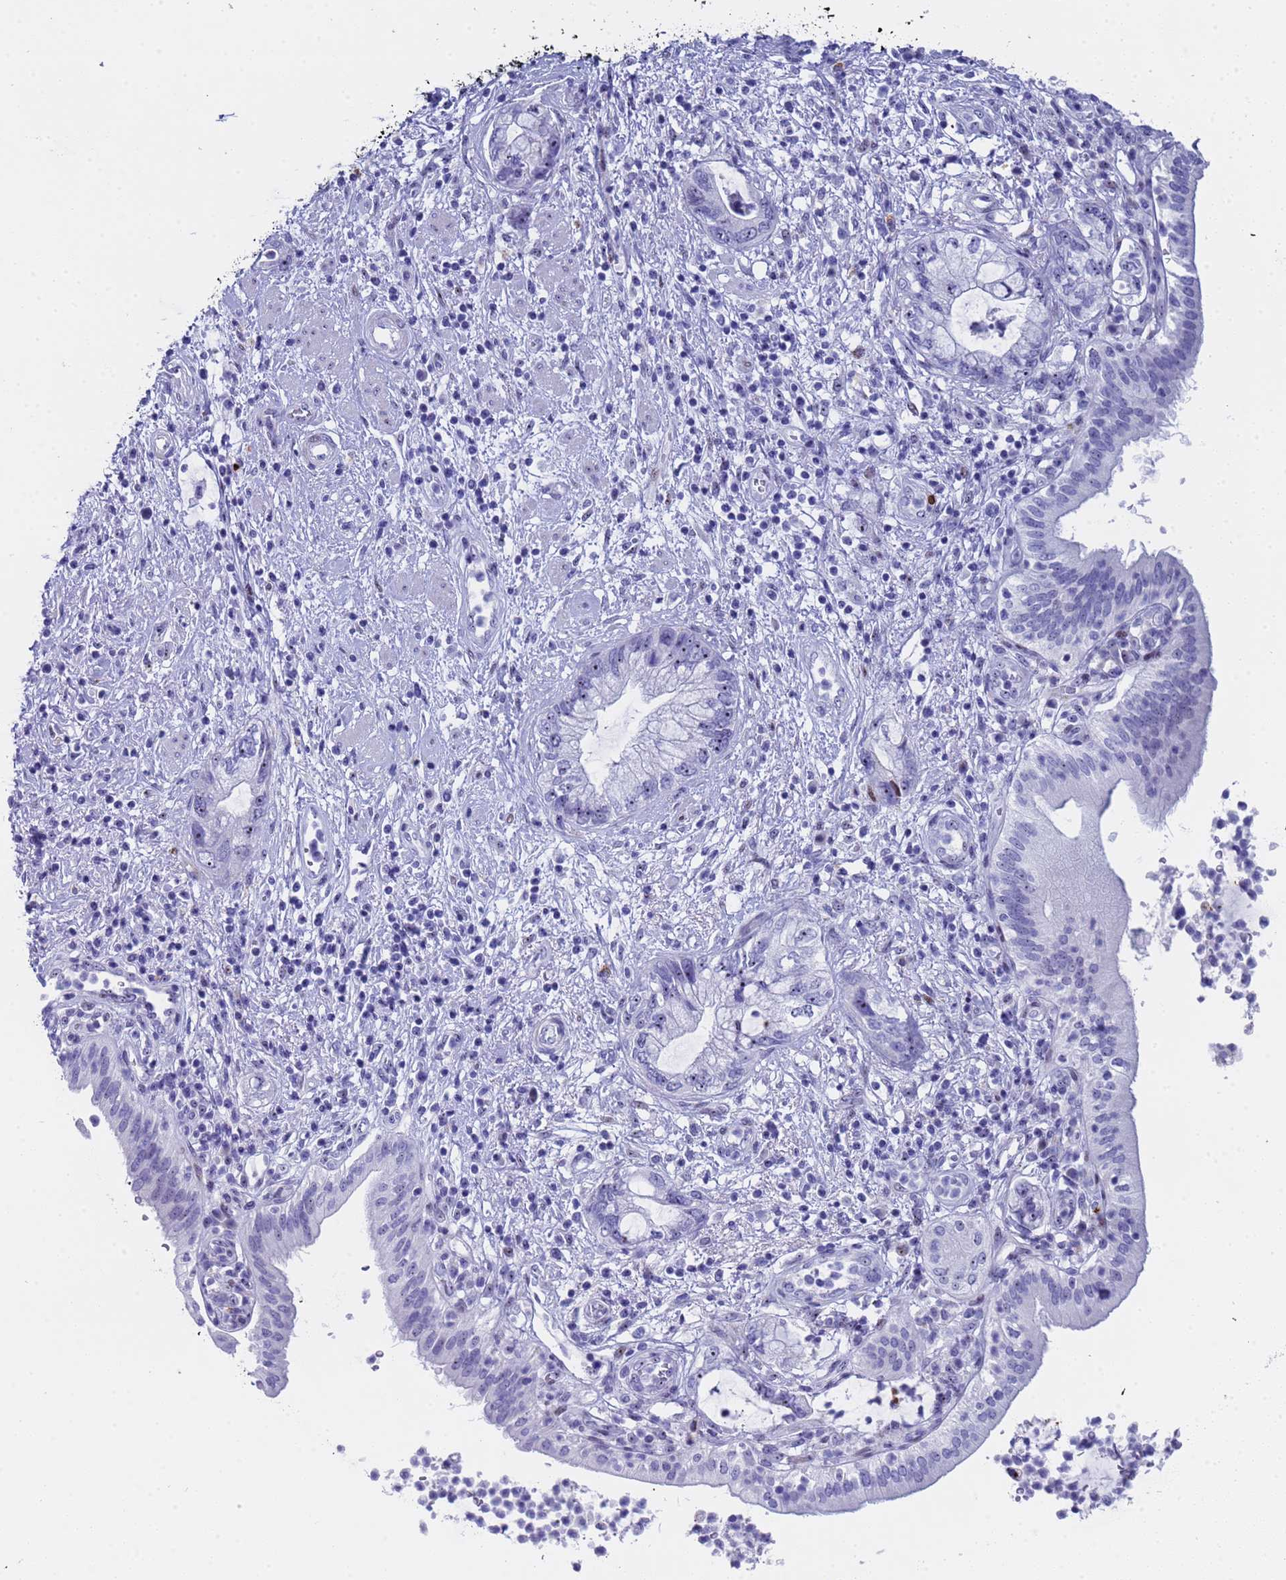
{"staining": {"intensity": "negative", "quantity": "none", "location": "none"}, "tissue": "pancreatic cancer", "cell_type": "Tumor cells", "image_type": "cancer", "snomed": [{"axis": "morphology", "description": "Adenocarcinoma, NOS"}, {"axis": "topography", "description": "Pancreas"}], "caption": "There is no significant expression in tumor cells of pancreatic adenocarcinoma.", "gene": "POP5", "patient": {"sex": "female", "age": 73}}